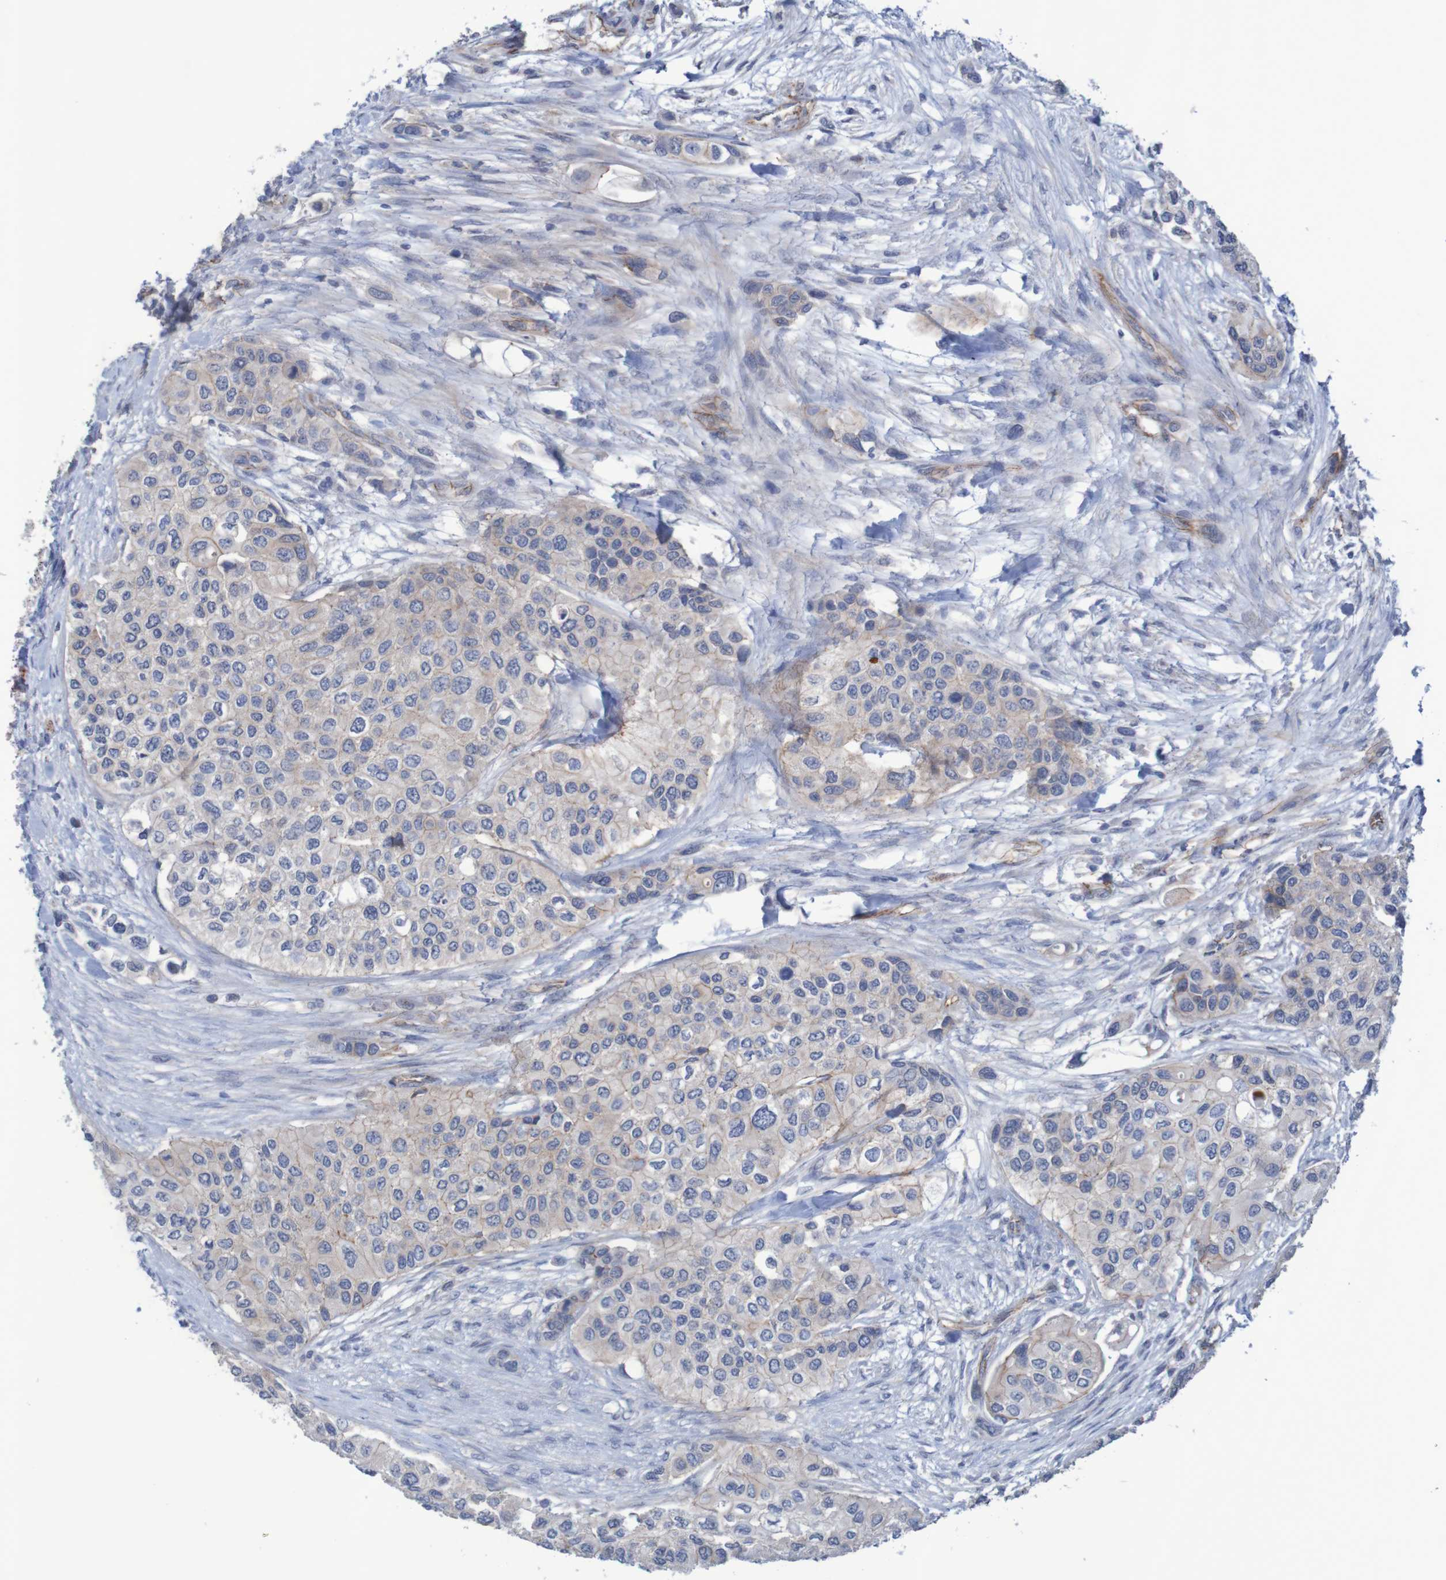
{"staining": {"intensity": "weak", "quantity": "<25%", "location": "cytoplasmic/membranous"}, "tissue": "urothelial cancer", "cell_type": "Tumor cells", "image_type": "cancer", "snomed": [{"axis": "morphology", "description": "Urothelial carcinoma, High grade"}, {"axis": "topography", "description": "Urinary bladder"}], "caption": "An image of human urothelial cancer is negative for staining in tumor cells.", "gene": "NECTIN2", "patient": {"sex": "female", "age": 56}}